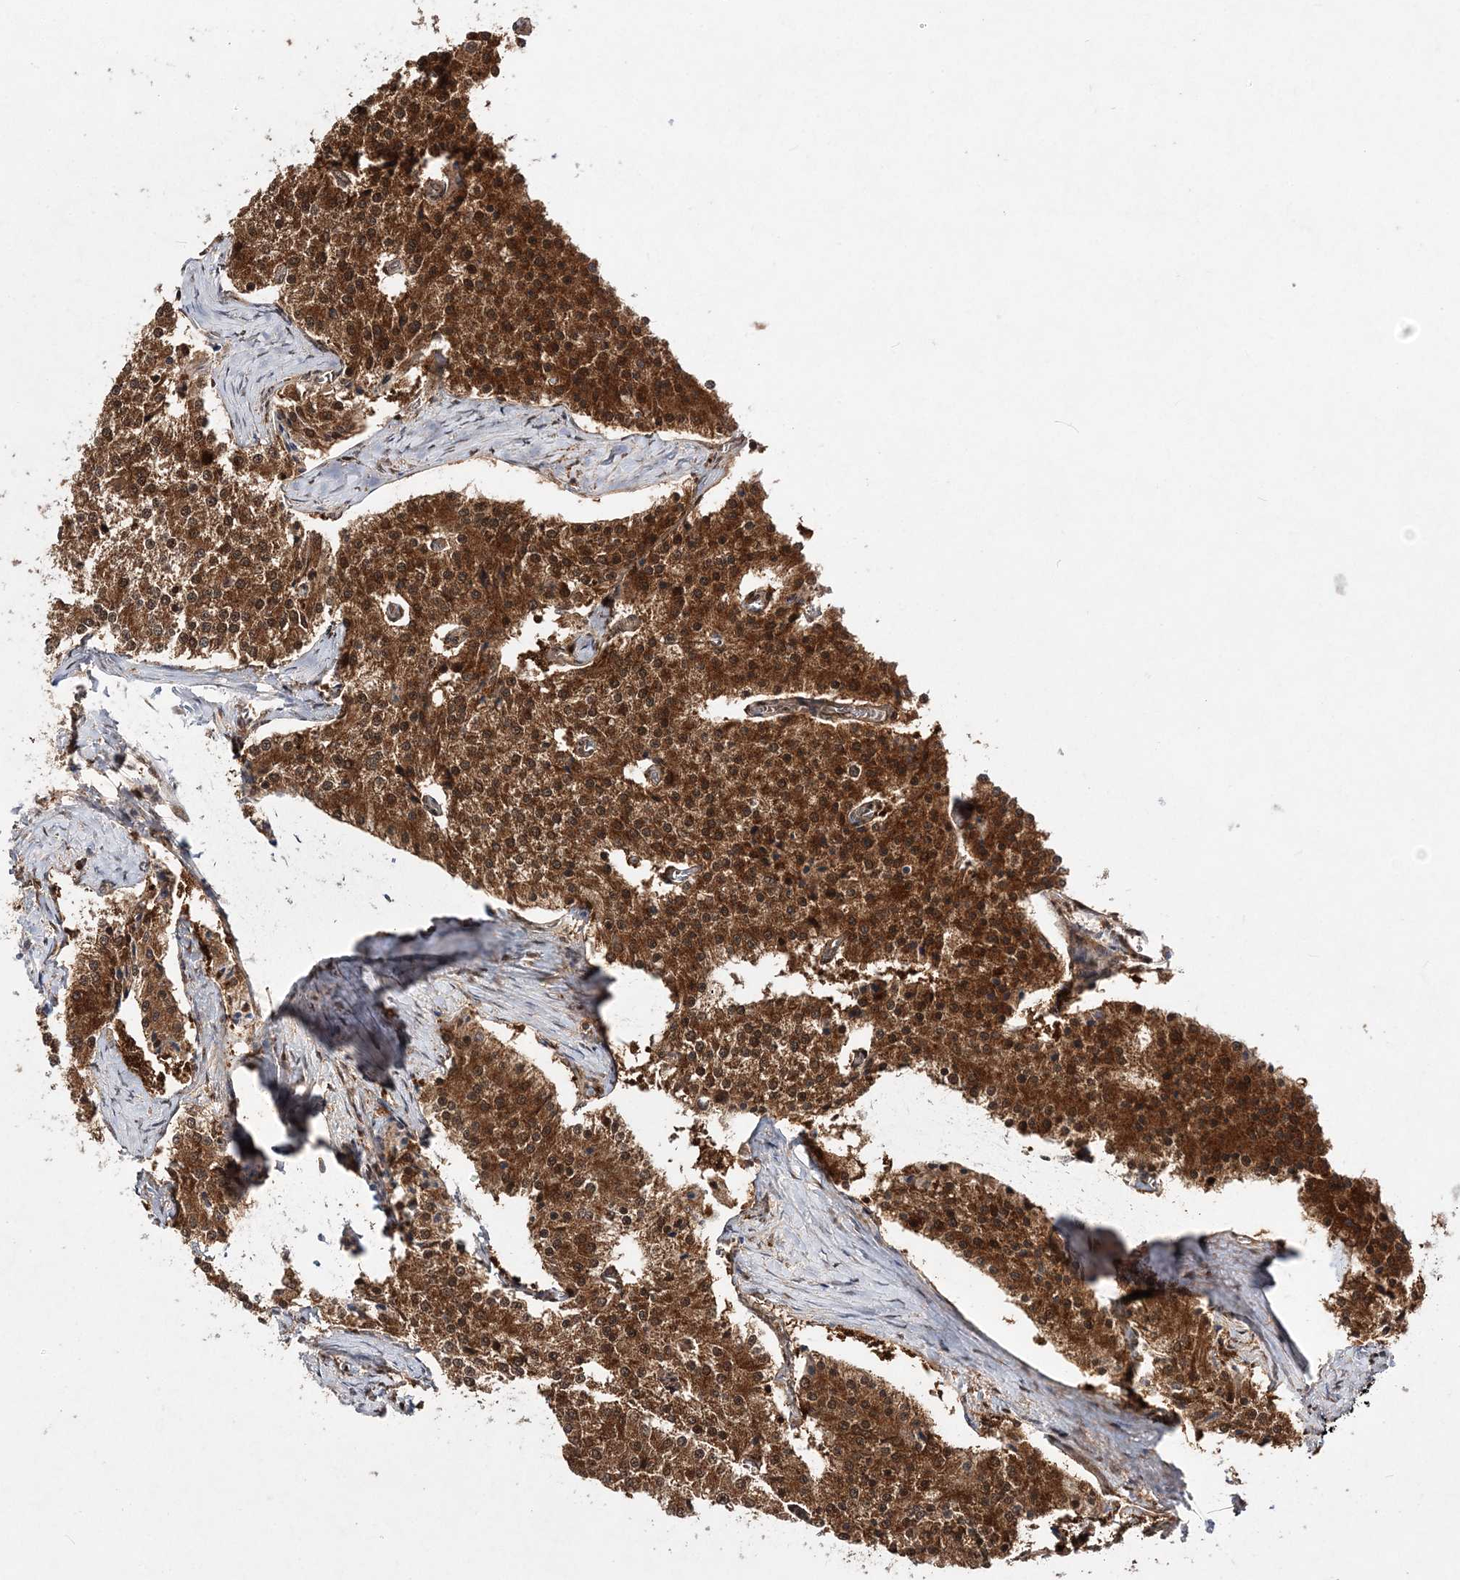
{"staining": {"intensity": "strong", "quantity": ">75%", "location": "cytoplasmic/membranous"}, "tissue": "carcinoid", "cell_type": "Tumor cells", "image_type": "cancer", "snomed": [{"axis": "morphology", "description": "Carcinoid, malignant, NOS"}, {"axis": "topography", "description": "Colon"}], "caption": "Immunohistochemistry image of neoplastic tissue: human carcinoid stained using immunohistochemistry demonstrates high levels of strong protein expression localized specifically in the cytoplasmic/membranous of tumor cells, appearing as a cytoplasmic/membranous brown color.", "gene": "NIF3L1", "patient": {"sex": "female", "age": 52}}